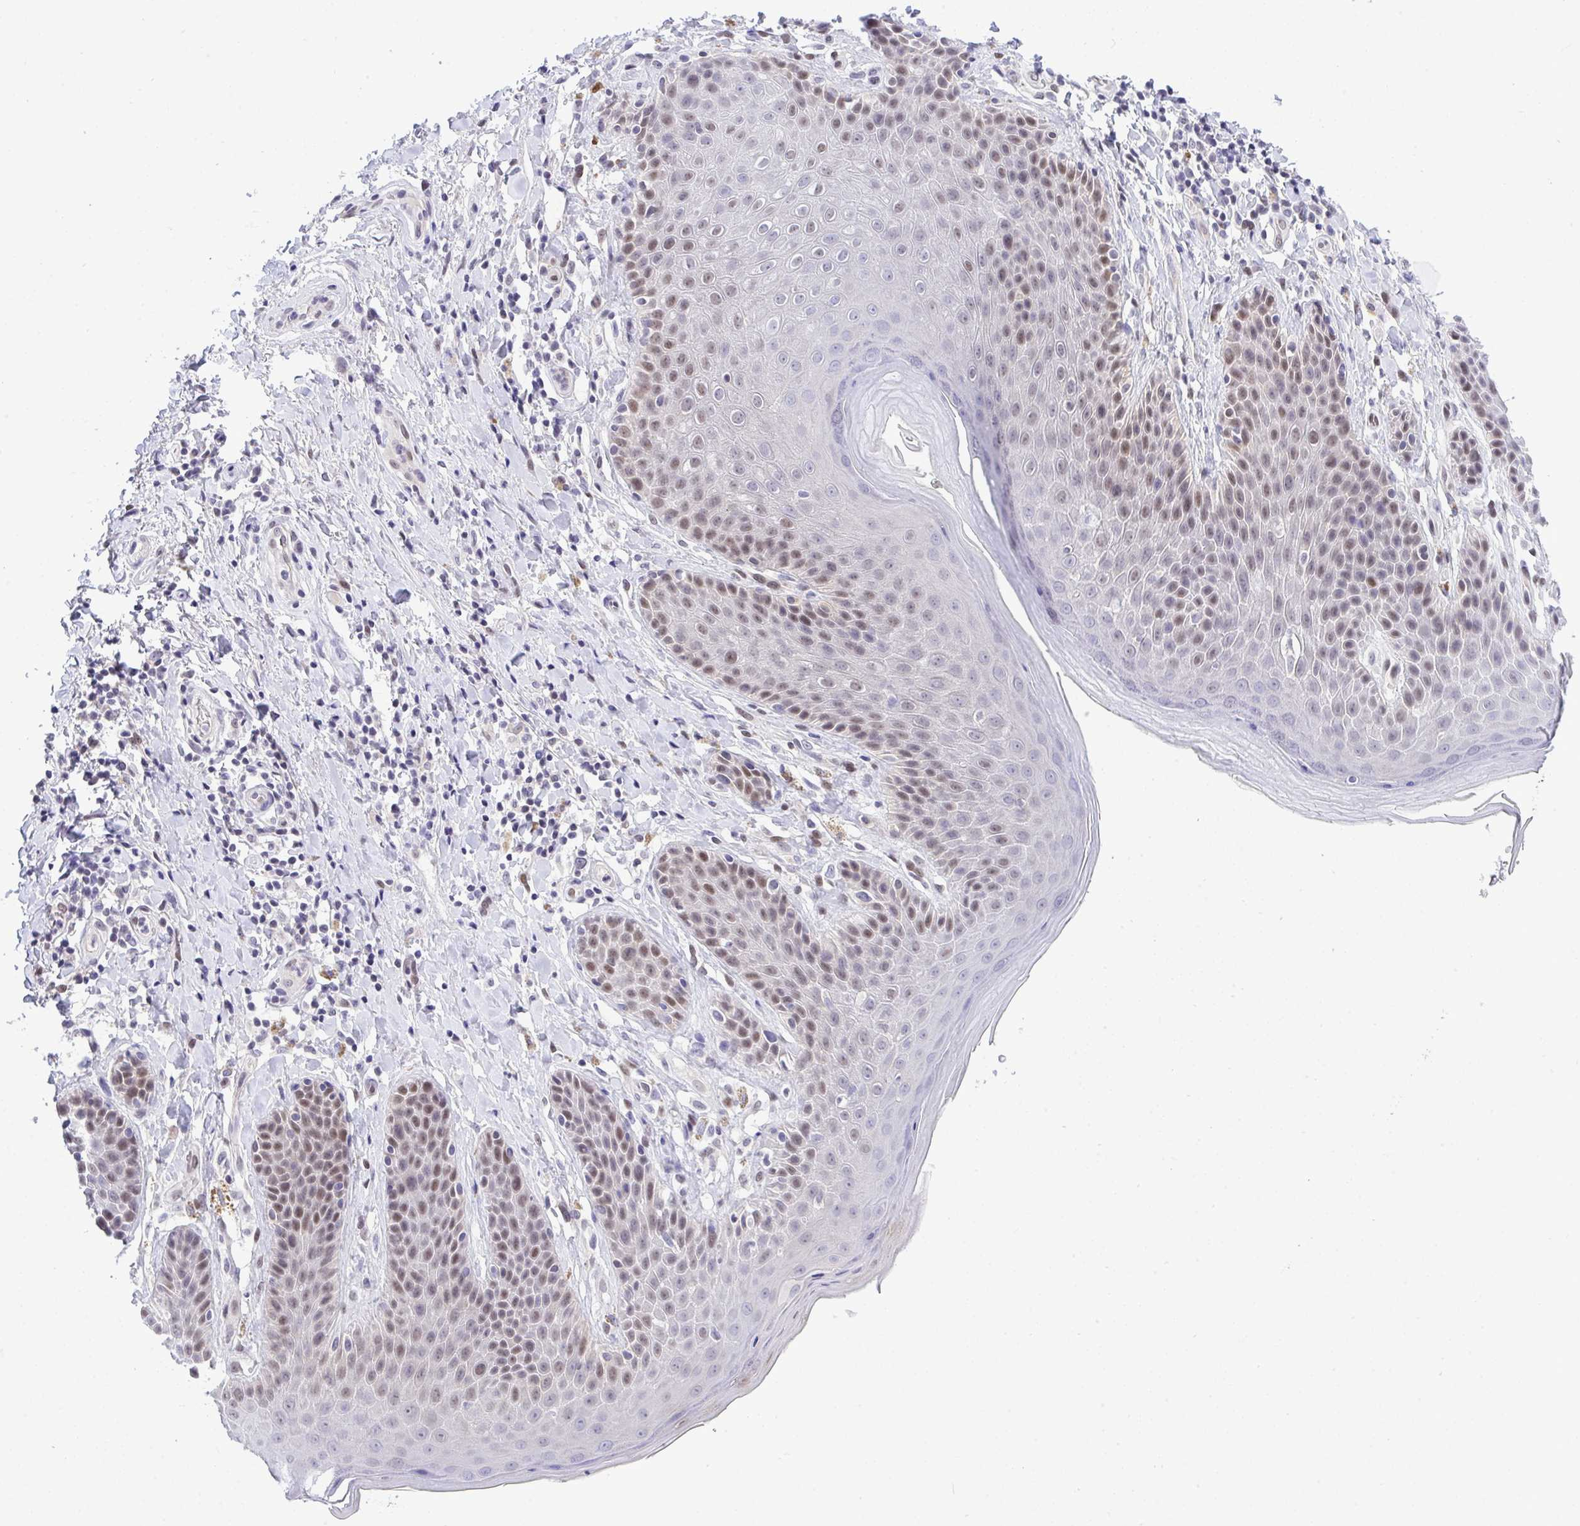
{"staining": {"intensity": "moderate", "quantity": "25%-75%", "location": "nuclear"}, "tissue": "skin", "cell_type": "Epidermal cells", "image_type": "normal", "snomed": [{"axis": "morphology", "description": "Normal tissue, NOS"}, {"axis": "topography", "description": "Anal"}, {"axis": "topography", "description": "Peripheral nerve tissue"}], "caption": "Protein staining demonstrates moderate nuclear positivity in approximately 25%-75% of epidermal cells in benign skin.", "gene": "THOP1", "patient": {"sex": "male", "age": 51}}